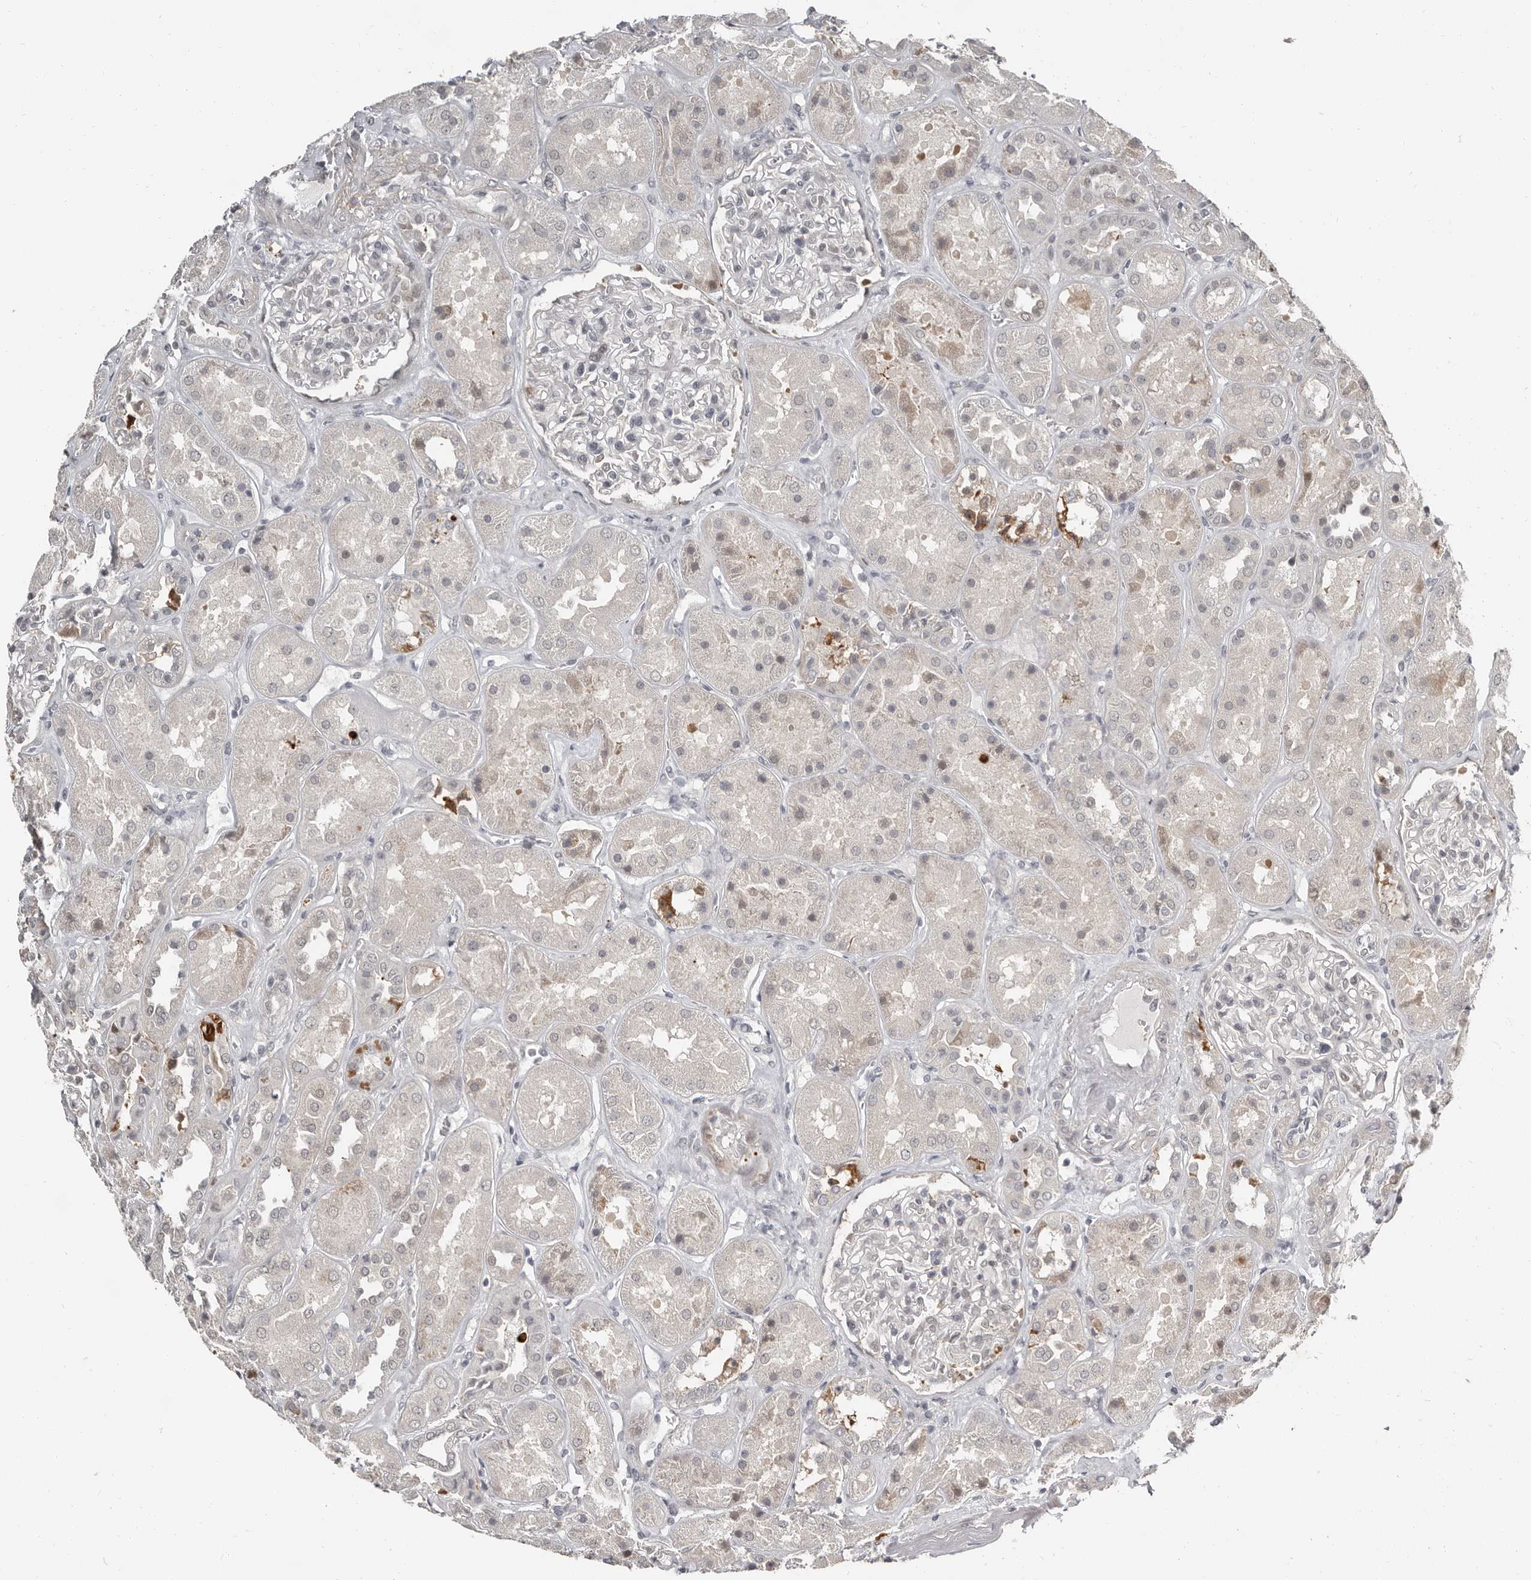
{"staining": {"intensity": "negative", "quantity": "none", "location": "none"}, "tissue": "kidney", "cell_type": "Cells in glomeruli", "image_type": "normal", "snomed": [{"axis": "morphology", "description": "Normal tissue, NOS"}, {"axis": "topography", "description": "Kidney"}], "caption": "IHC histopathology image of normal human kidney stained for a protein (brown), which exhibits no expression in cells in glomeruli.", "gene": "APOL6", "patient": {"sex": "male", "age": 70}}